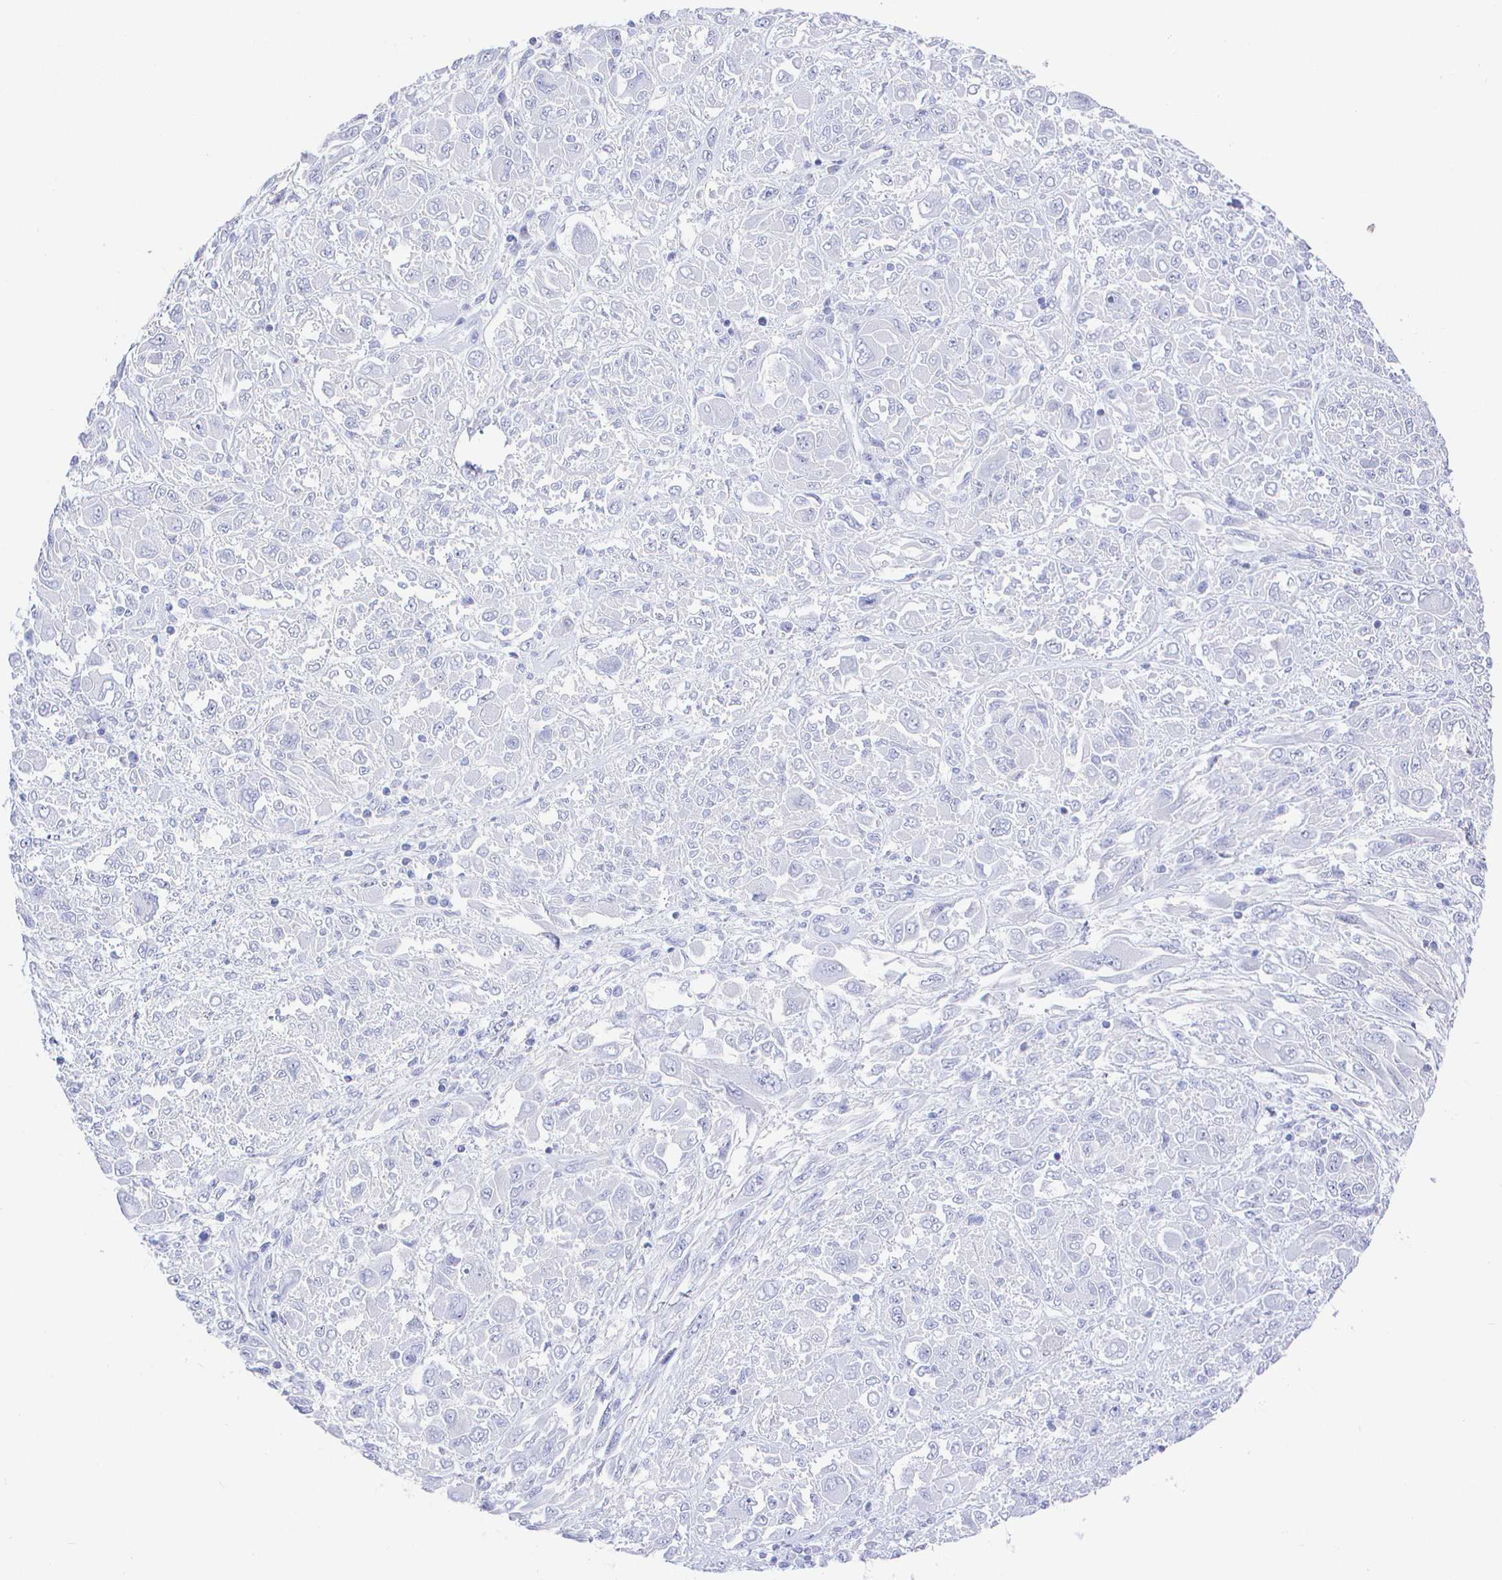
{"staining": {"intensity": "negative", "quantity": "none", "location": "none"}, "tissue": "melanoma", "cell_type": "Tumor cells", "image_type": "cancer", "snomed": [{"axis": "morphology", "description": "Malignant melanoma, NOS"}, {"axis": "topography", "description": "Skin"}], "caption": "An image of human melanoma is negative for staining in tumor cells.", "gene": "CLCA1", "patient": {"sex": "female", "age": 91}}